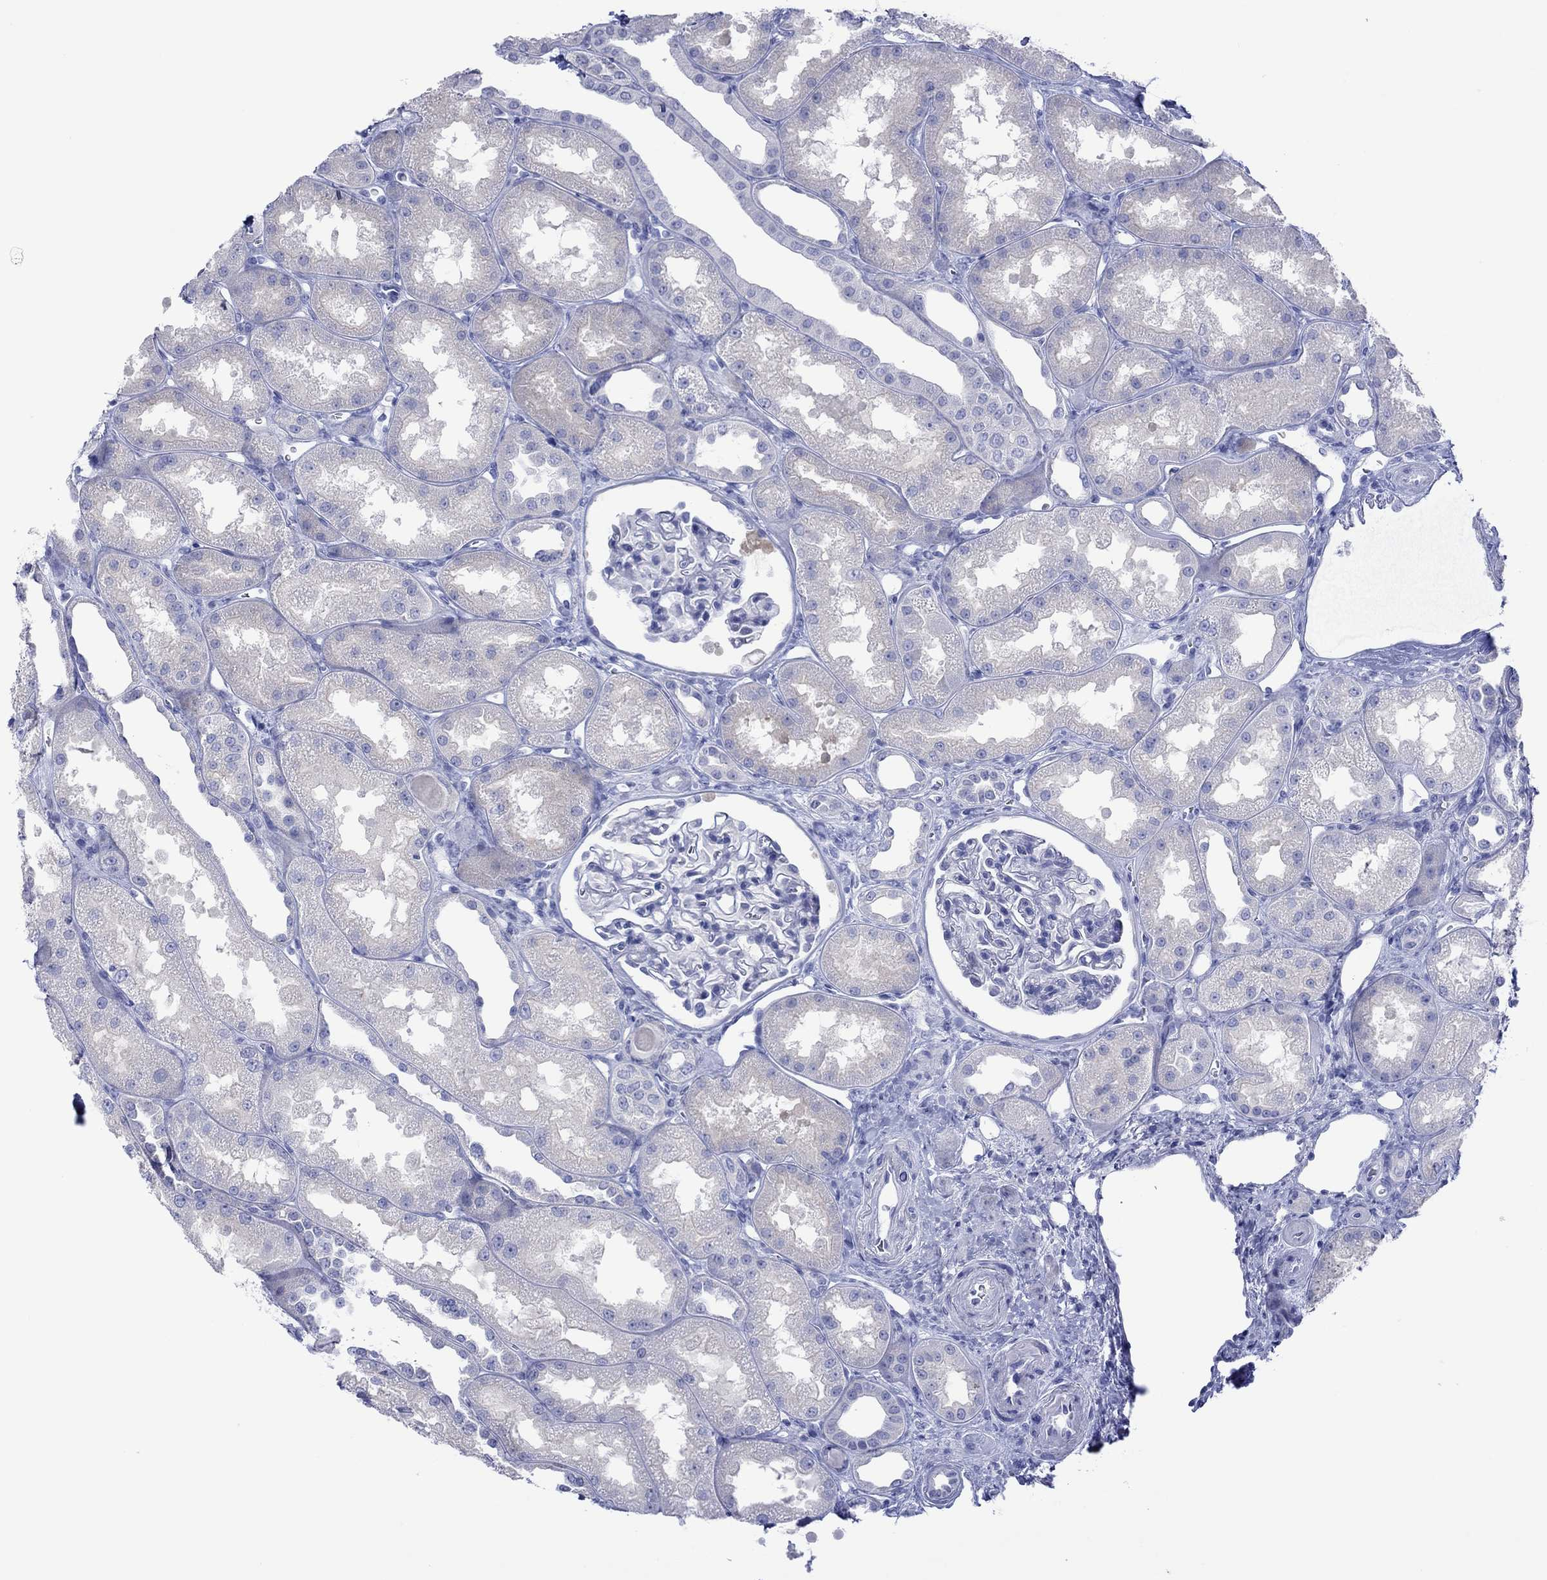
{"staining": {"intensity": "negative", "quantity": "none", "location": "none"}, "tissue": "kidney", "cell_type": "Cells in glomeruli", "image_type": "normal", "snomed": [{"axis": "morphology", "description": "Normal tissue, NOS"}, {"axis": "topography", "description": "Kidney"}], "caption": "Cells in glomeruli show no significant protein expression in benign kidney. Brightfield microscopy of immunohistochemistry (IHC) stained with DAB (3,3'-diaminobenzidine) (brown) and hematoxylin (blue), captured at high magnification.", "gene": "MLANA", "patient": {"sex": "male", "age": 61}}